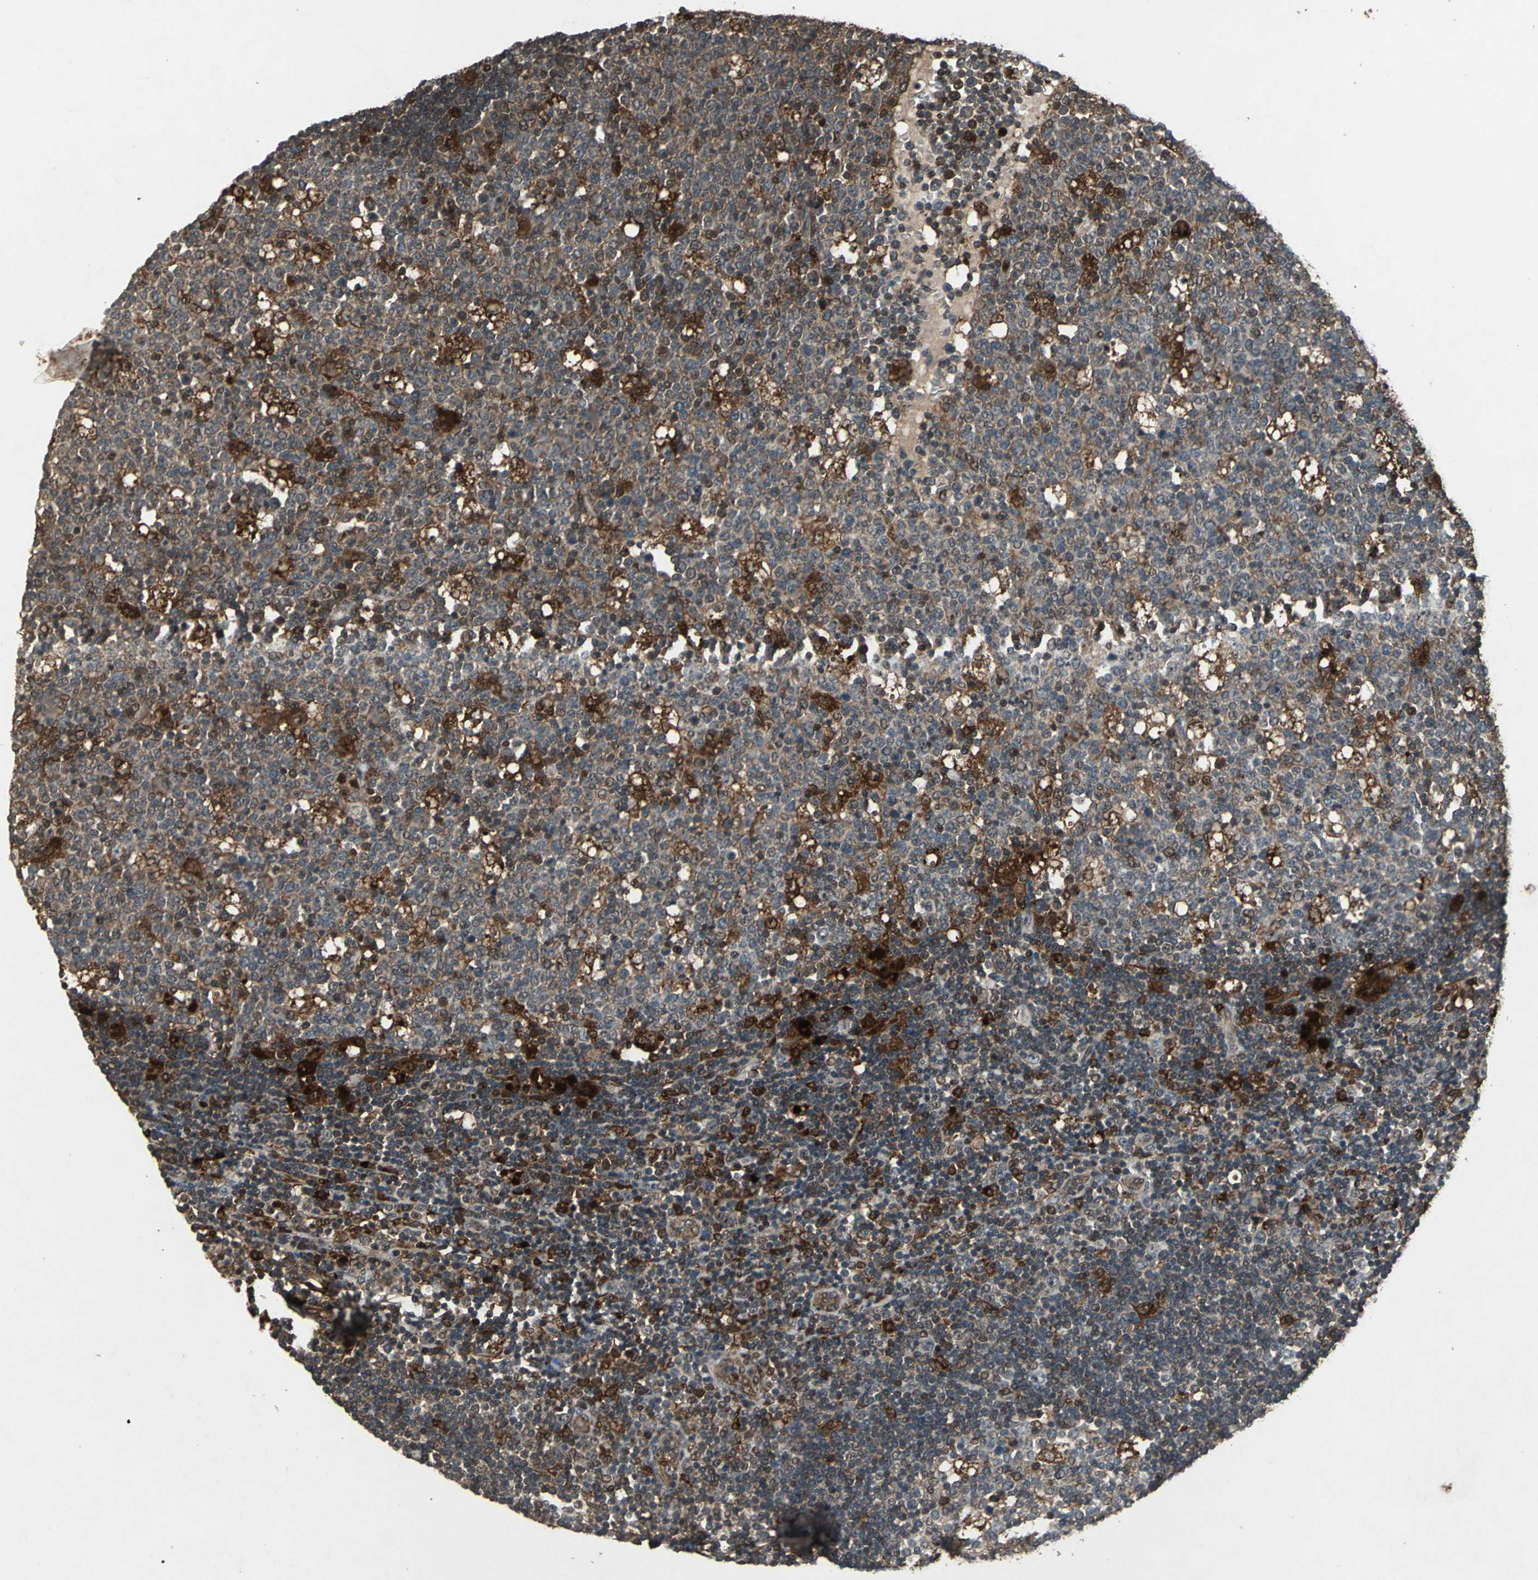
{"staining": {"intensity": "strong", "quantity": "<25%", "location": "cytoplasmic/membranous"}, "tissue": "lymph node", "cell_type": "Germinal center cells", "image_type": "normal", "snomed": [{"axis": "morphology", "description": "Normal tissue, NOS"}, {"axis": "topography", "description": "Lymph node"}, {"axis": "topography", "description": "Salivary gland"}], "caption": "This photomicrograph exhibits immunohistochemistry staining of unremarkable lymph node, with medium strong cytoplasmic/membranous staining in about <25% of germinal center cells.", "gene": "PYCARD", "patient": {"sex": "male", "age": 8}}